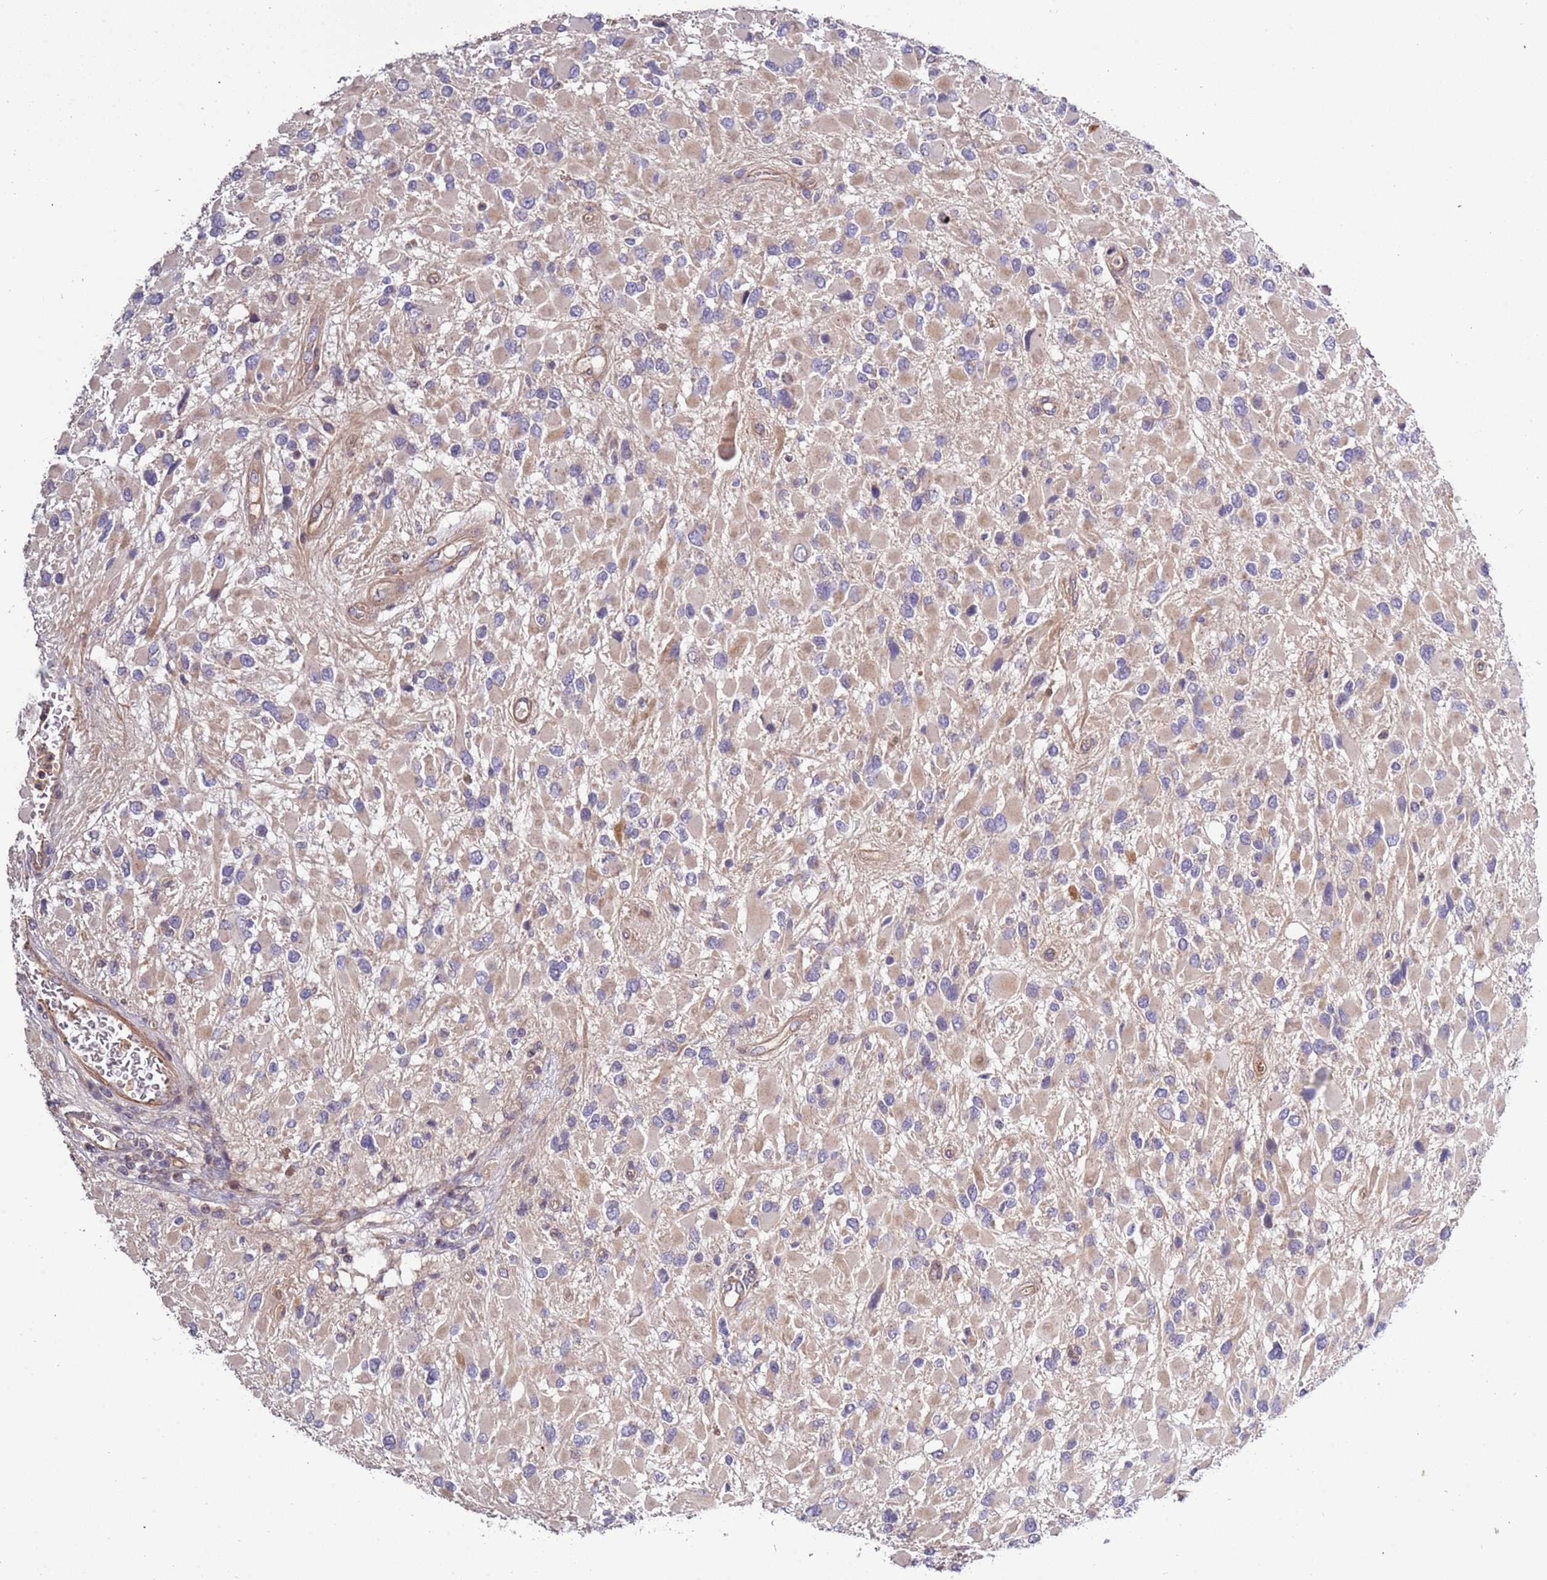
{"staining": {"intensity": "weak", "quantity": ">75%", "location": "cytoplasmic/membranous"}, "tissue": "glioma", "cell_type": "Tumor cells", "image_type": "cancer", "snomed": [{"axis": "morphology", "description": "Glioma, malignant, High grade"}, {"axis": "topography", "description": "Brain"}], "caption": "IHC of human high-grade glioma (malignant) shows low levels of weak cytoplasmic/membranous staining in approximately >75% of tumor cells.", "gene": "LAMB4", "patient": {"sex": "male", "age": 53}}